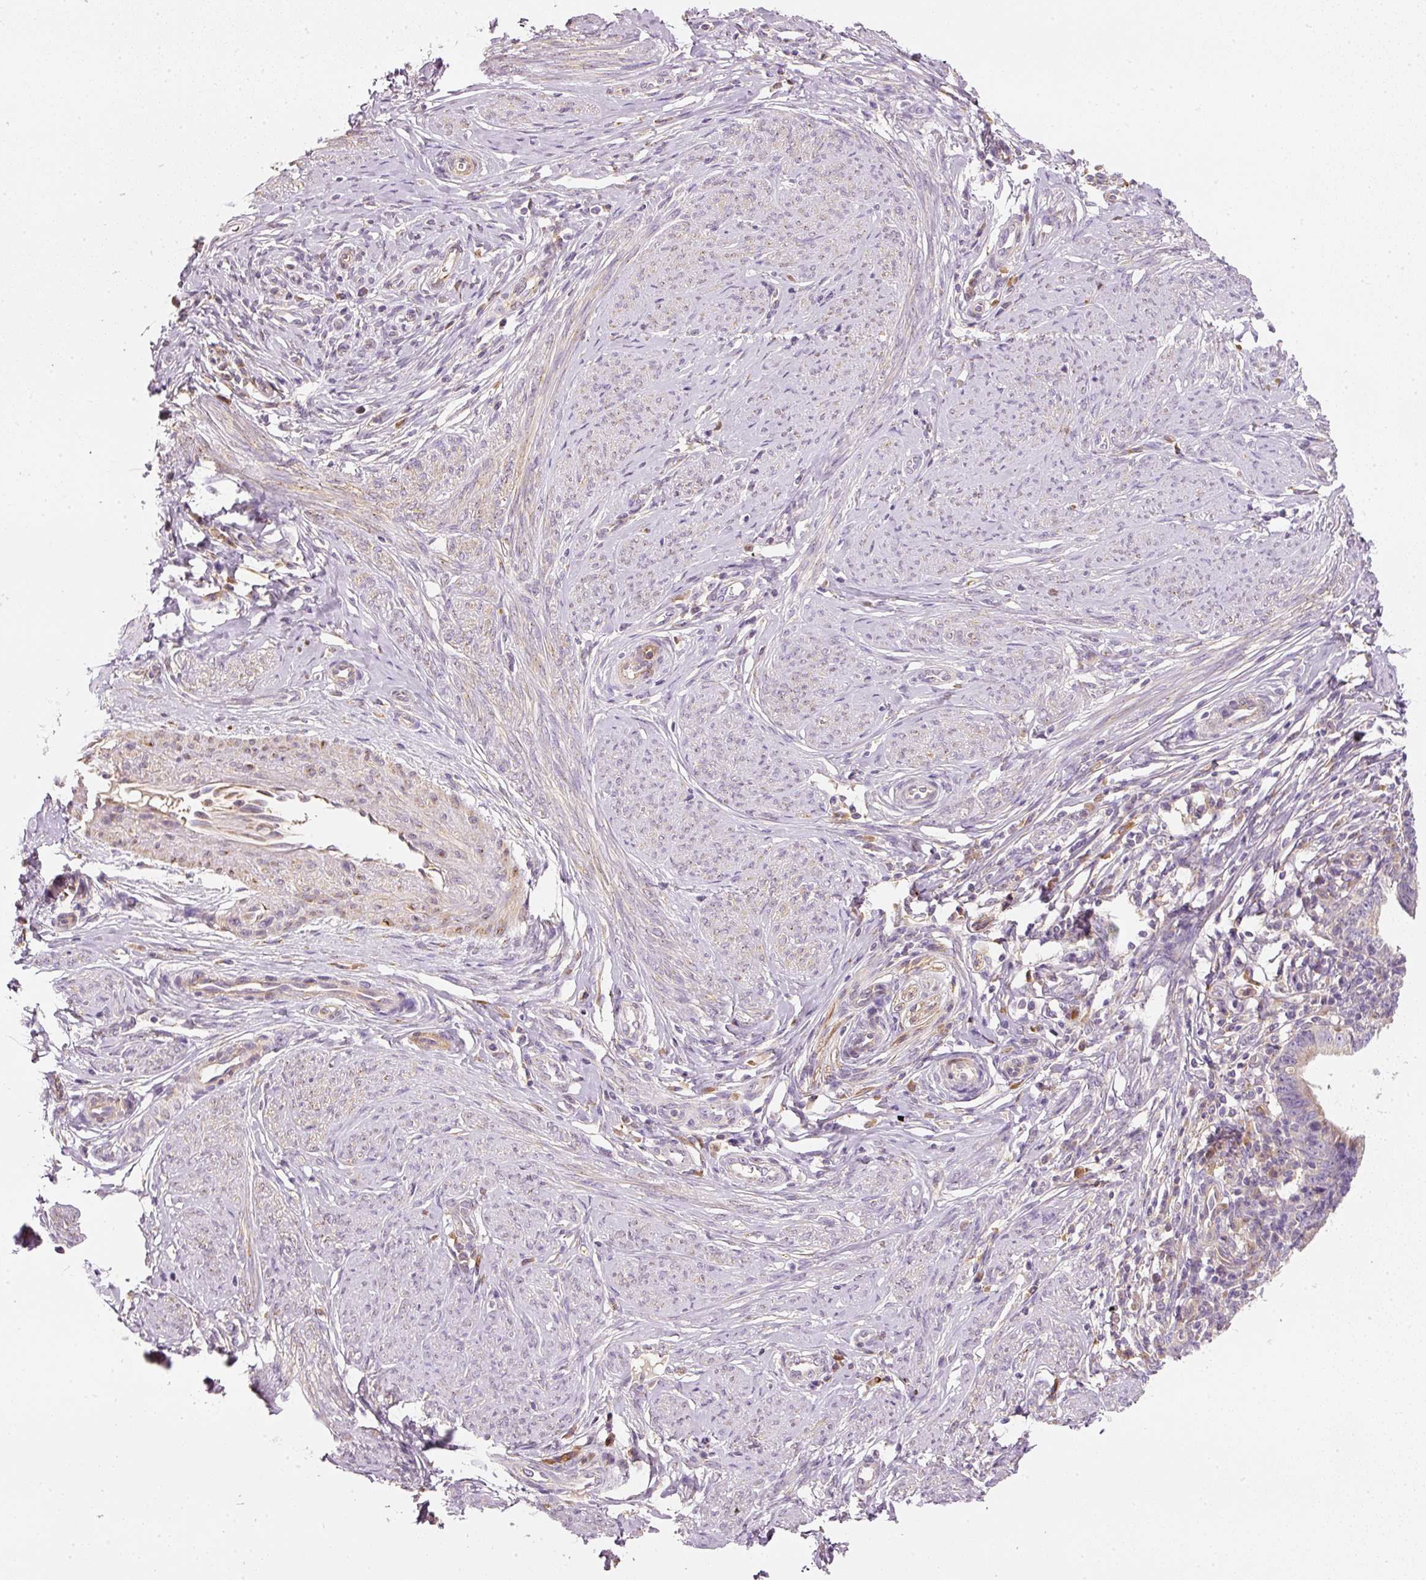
{"staining": {"intensity": "weak", "quantity": "25%-75%", "location": "cytoplasmic/membranous"}, "tissue": "cervical cancer", "cell_type": "Tumor cells", "image_type": "cancer", "snomed": [{"axis": "morphology", "description": "Adenocarcinoma, NOS"}, {"axis": "topography", "description": "Cervix"}], "caption": "Protein analysis of cervical cancer tissue shows weak cytoplasmic/membranous expression in about 25%-75% of tumor cells.", "gene": "RNF167", "patient": {"sex": "female", "age": 36}}